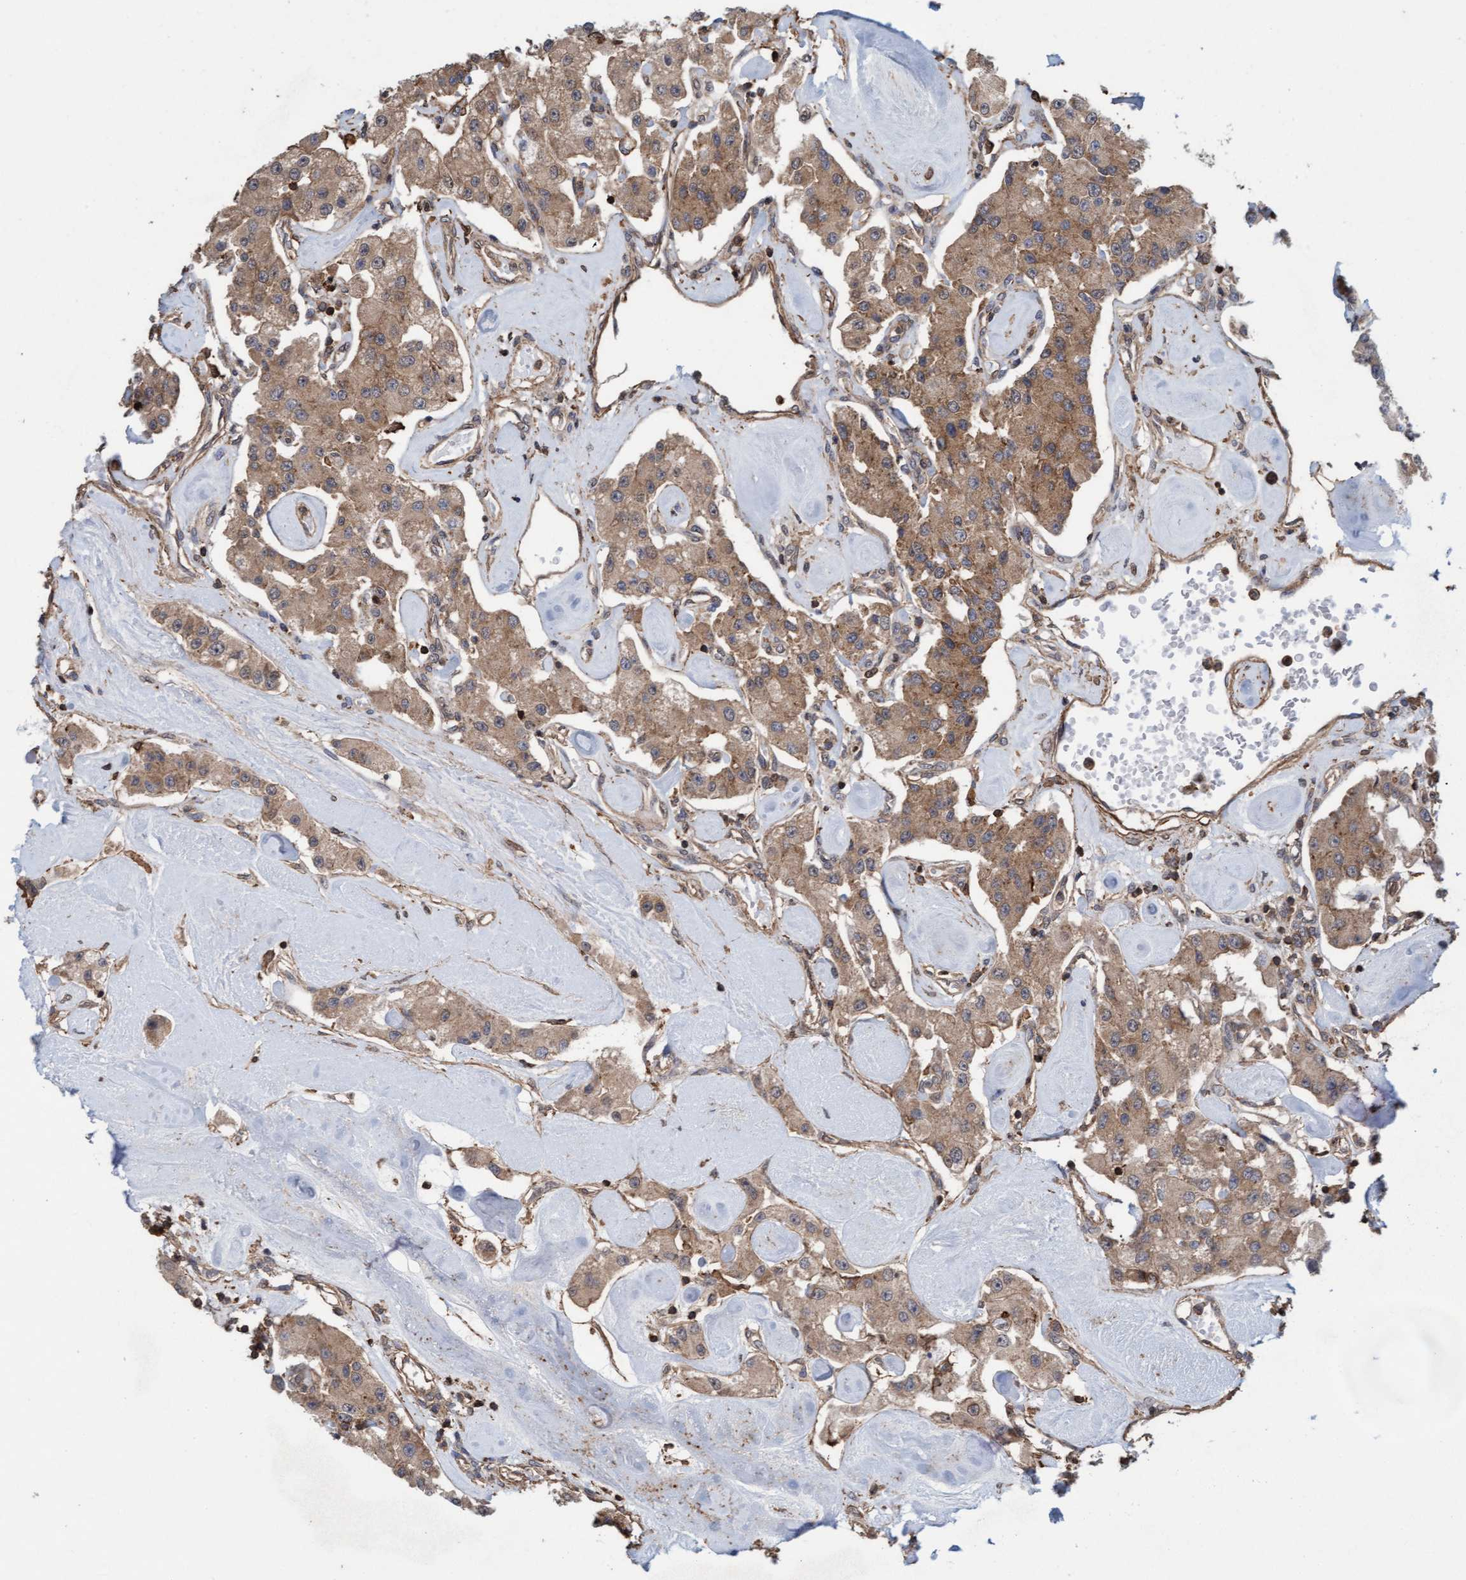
{"staining": {"intensity": "moderate", "quantity": ">75%", "location": "cytoplasmic/membranous"}, "tissue": "carcinoid", "cell_type": "Tumor cells", "image_type": "cancer", "snomed": [{"axis": "morphology", "description": "Carcinoid, malignant, NOS"}, {"axis": "topography", "description": "Pancreas"}], "caption": "Human carcinoid stained with a protein marker displays moderate staining in tumor cells.", "gene": "FXR2", "patient": {"sex": "male", "age": 41}}